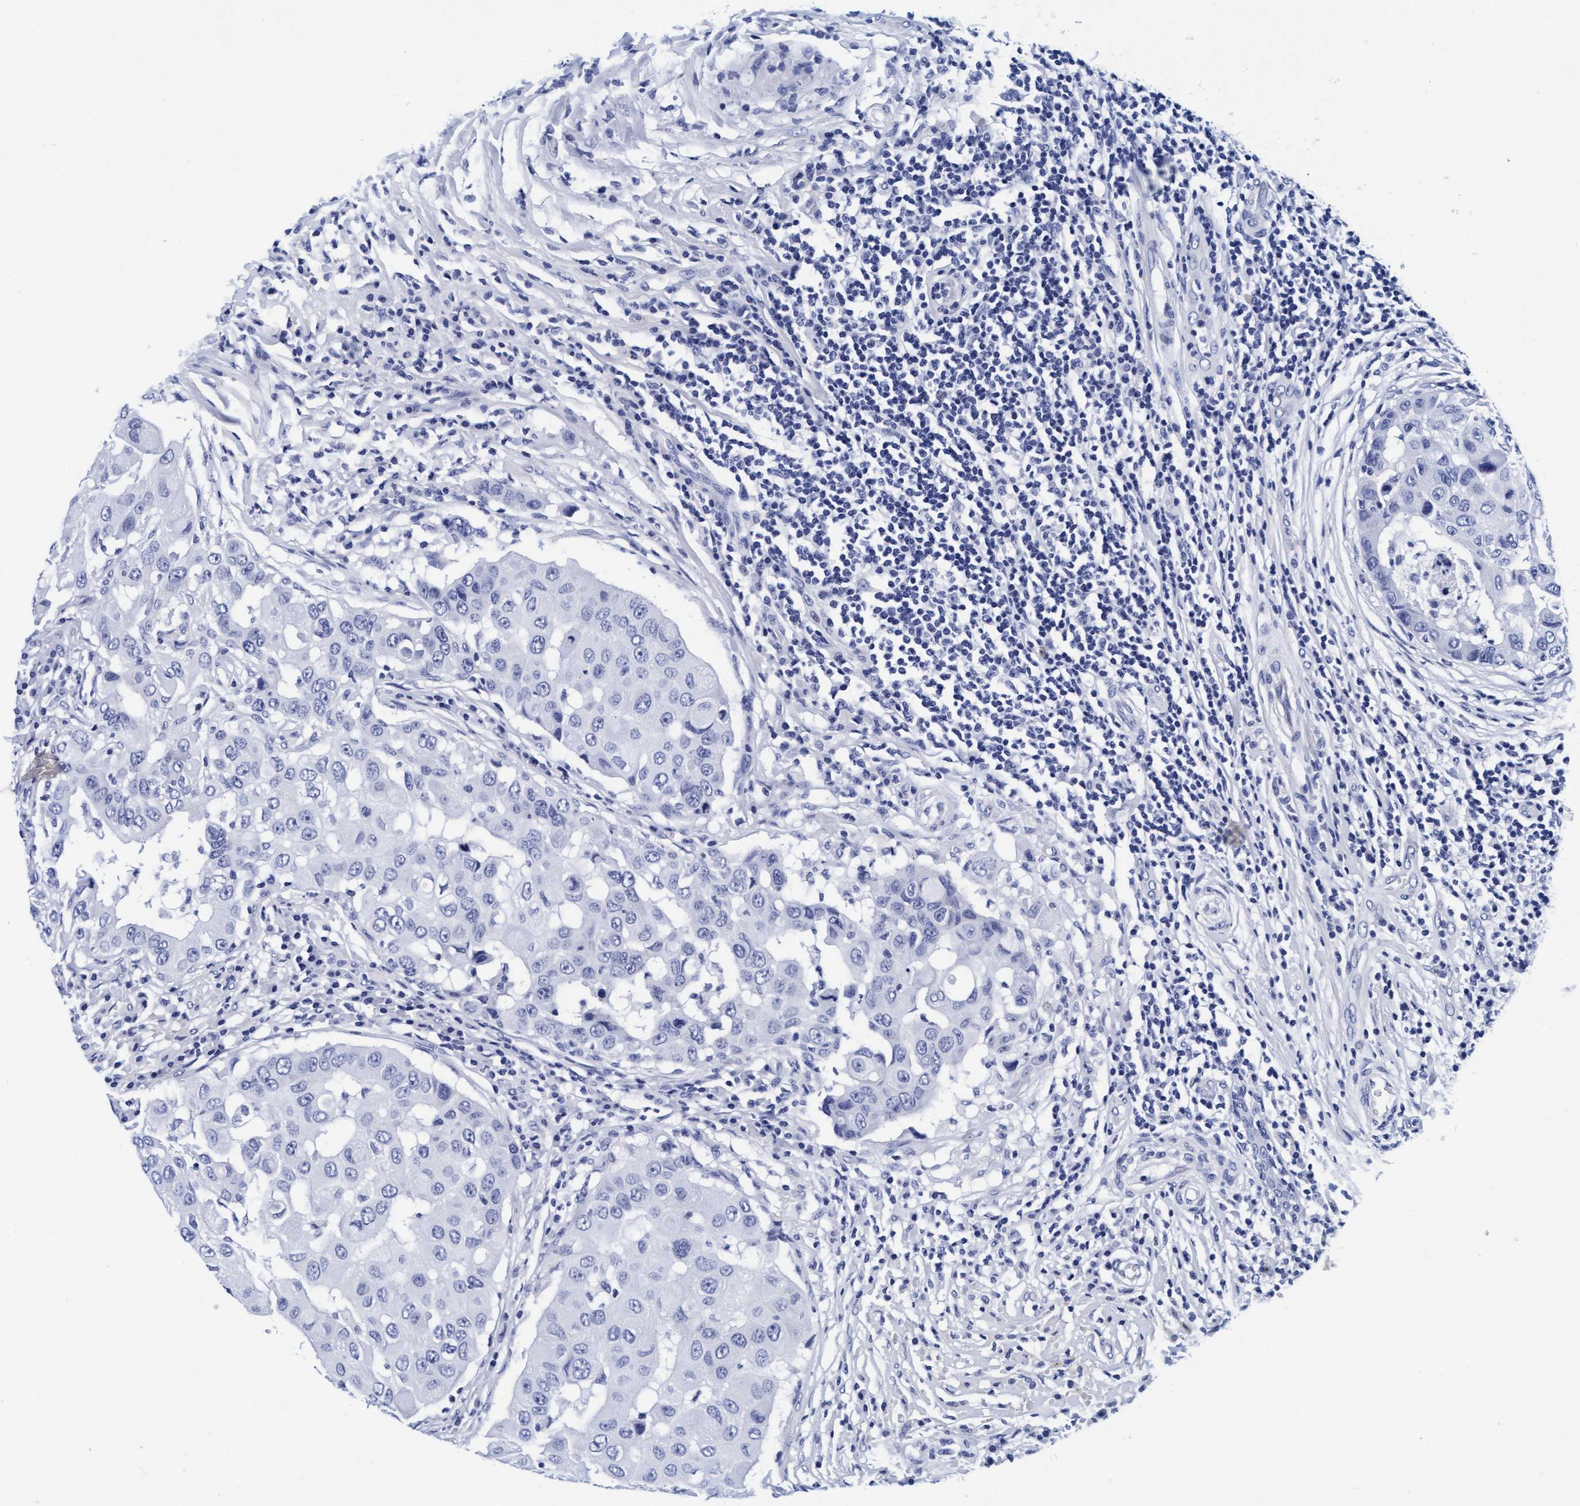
{"staining": {"intensity": "negative", "quantity": "none", "location": "none"}, "tissue": "breast cancer", "cell_type": "Tumor cells", "image_type": "cancer", "snomed": [{"axis": "morphology", "description": "Duct carcinoma"}, {"axis": "topography", "description": "Breast"}], "caption": "A micrograph of breast cancer stained for a protein reveals no brown staining in tumor cells.", "gene": "ARSG", "patient": {"sex": "female", "age": 27}}